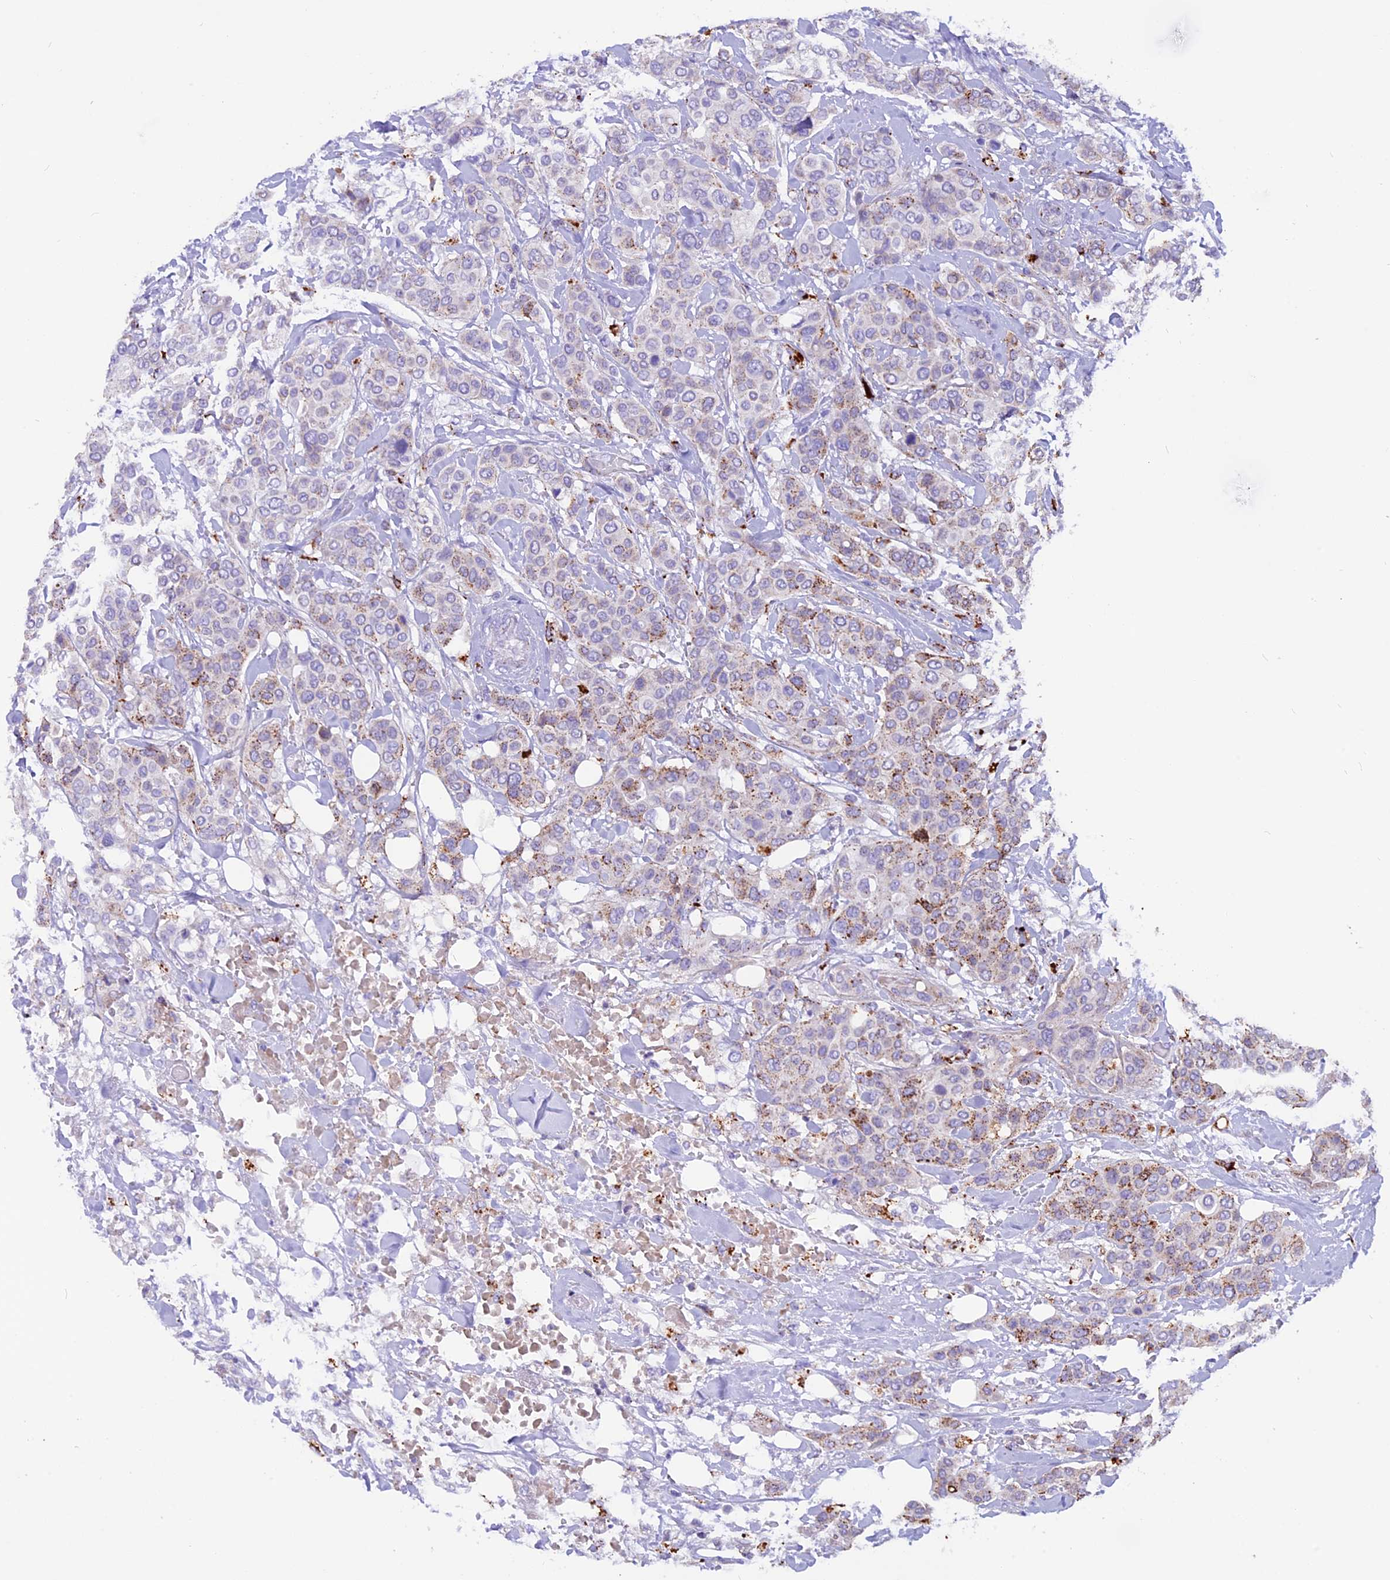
{"staining": {"intensity": "weak", "quantity": "<25%", "location": "cytoplasmic/membranous"}, "tissue": "breast cancer", "cell_type": "Tumor cells", "image_type": "cancer", "snomed": [{"axis": "morphology", "description": "Lobular carcinoma"}, {"axis": "topography", "description": "Breast"}], "caption": "This is an immunohistochemistry (IHC) histopathology image of breast cancer (lobular carcinoma). There is no positivity in tumor cells.", "gene": "THRSP", "patient": {"sex": "female", "age": 51}}